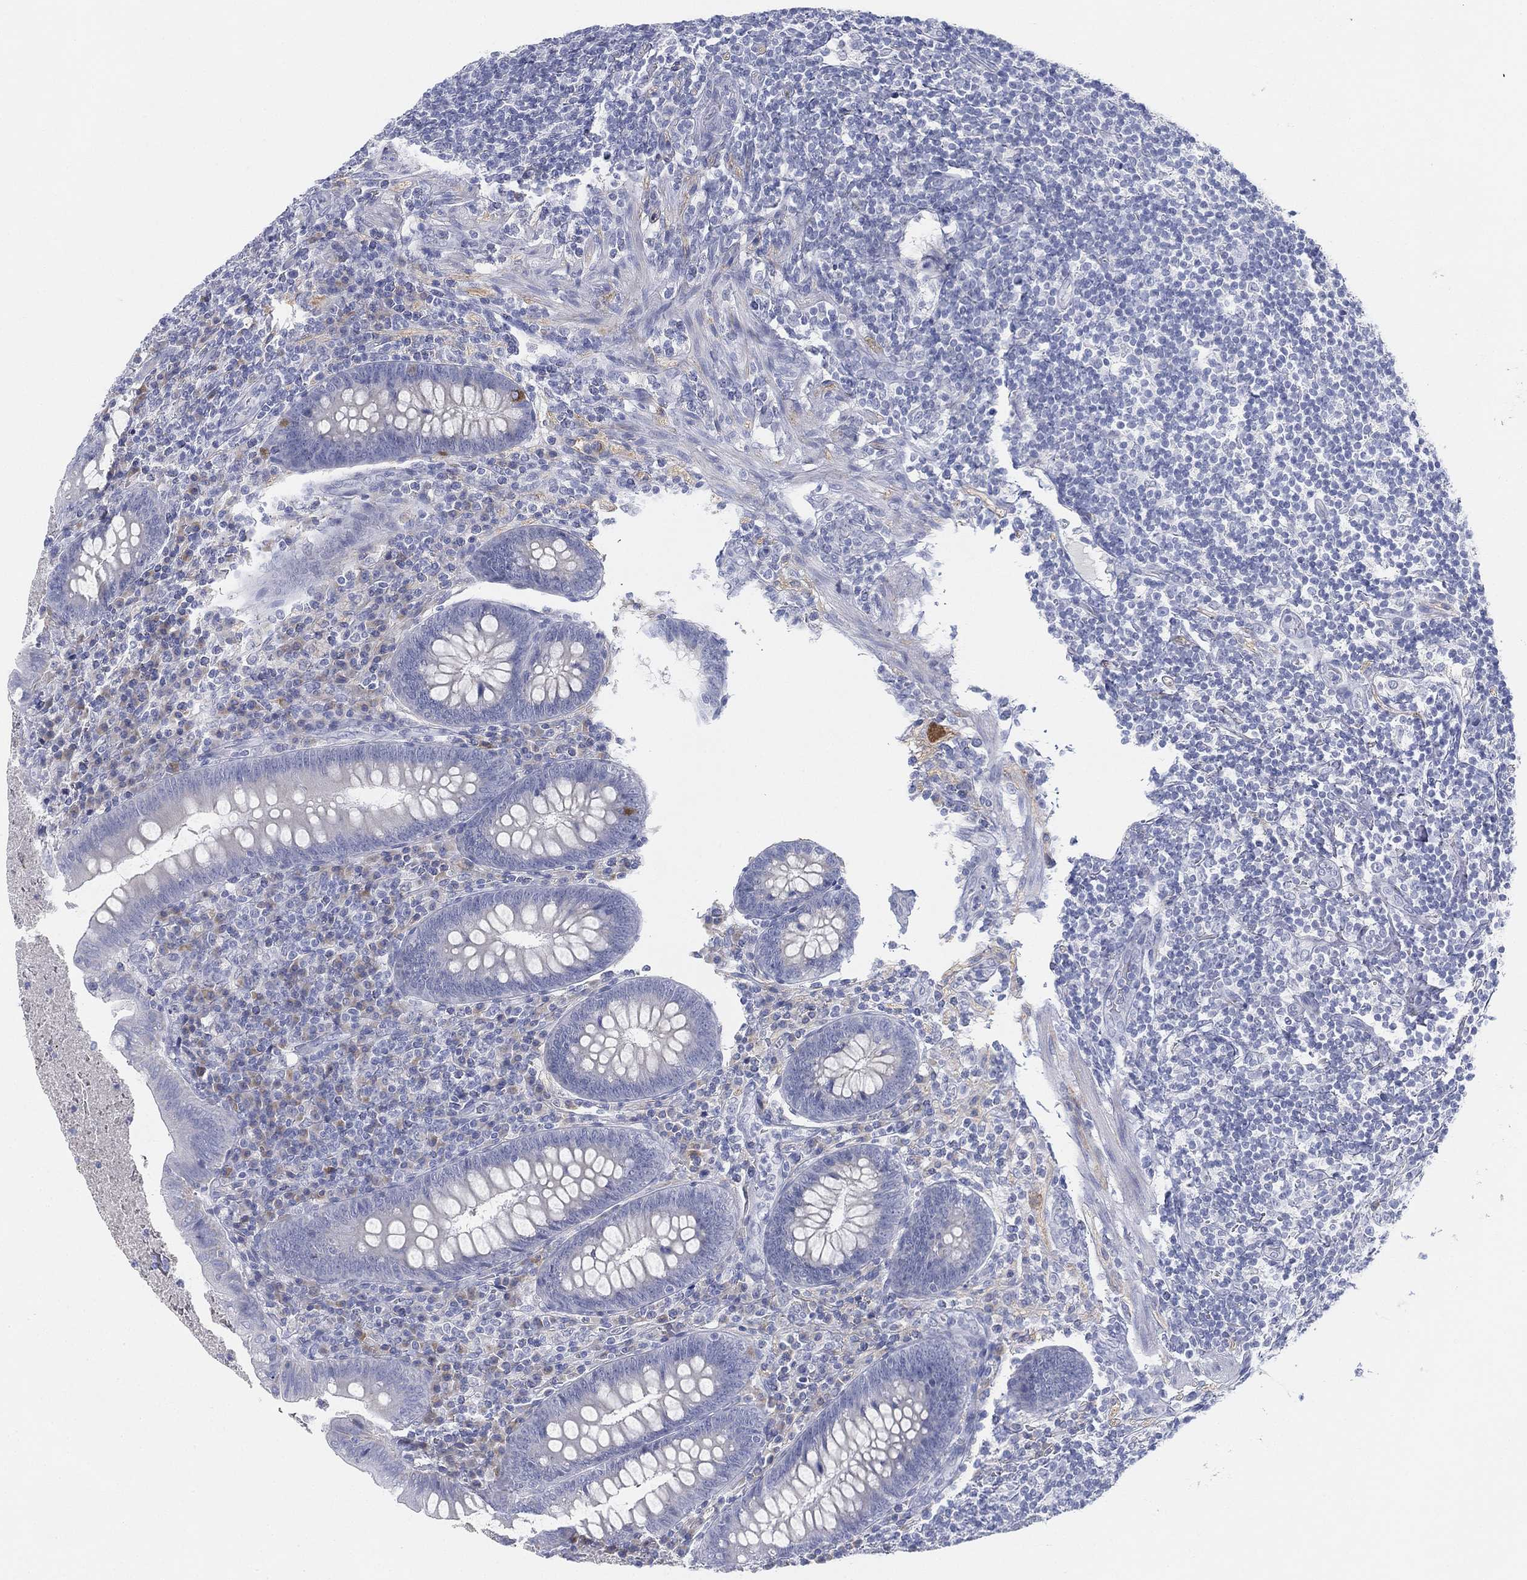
{"staining": {"intensity": "negative", "quantity": "none", "location": "none"}, "tissue": "appendix", "cell_type": "Glandular cells", "image_type": "normal", "snomed": [{"axis": "morphology", "description": "Normal tissue, NOS"}, {"axis": "topography", "description": "Appendix"}], "caption": "IHC of benign appendix exhibits no staining in glandular cells.", "gene": "GCNA", "patient": {"sex": "male", "age": 47}}